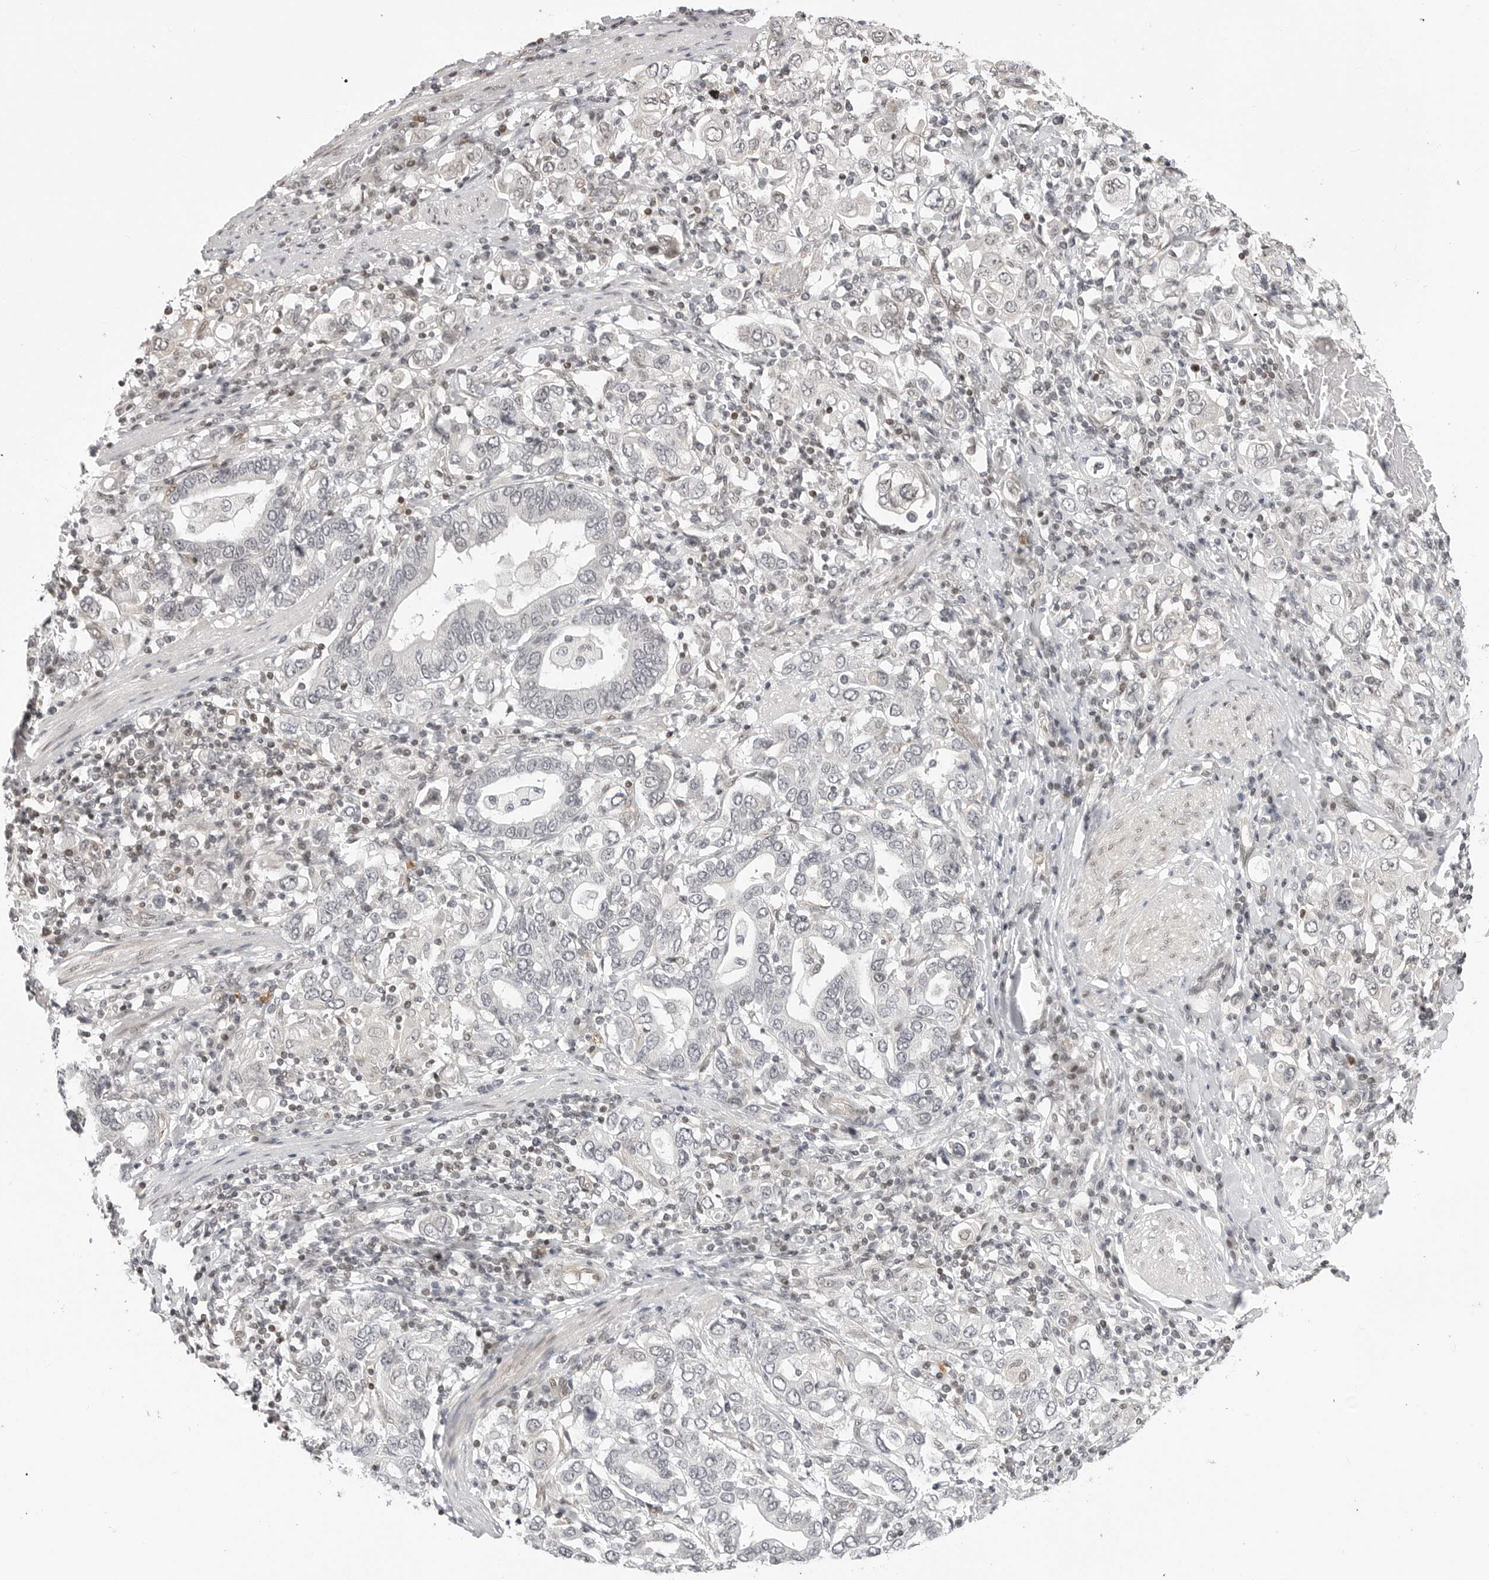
{"staining": {"intensity": "weak", "quantity": "<25%", "location": "nuclear"}, "tissue": "stomach cancer", "cell_type": "Tumor cells", "image_type": "cancer", "snomed": [{"axis": "morphology", "description": "Adenocarcinoma, NOS"}, {"axis": "topography", "description": "Stomach, upper"}], "caption": "Immunohistochemistry (IHC) of adenocarcinoma (stomach) displays no expression in tumor cells.", "gene": "C8orf33", "patient": {"sex": "male", "age": 62}}